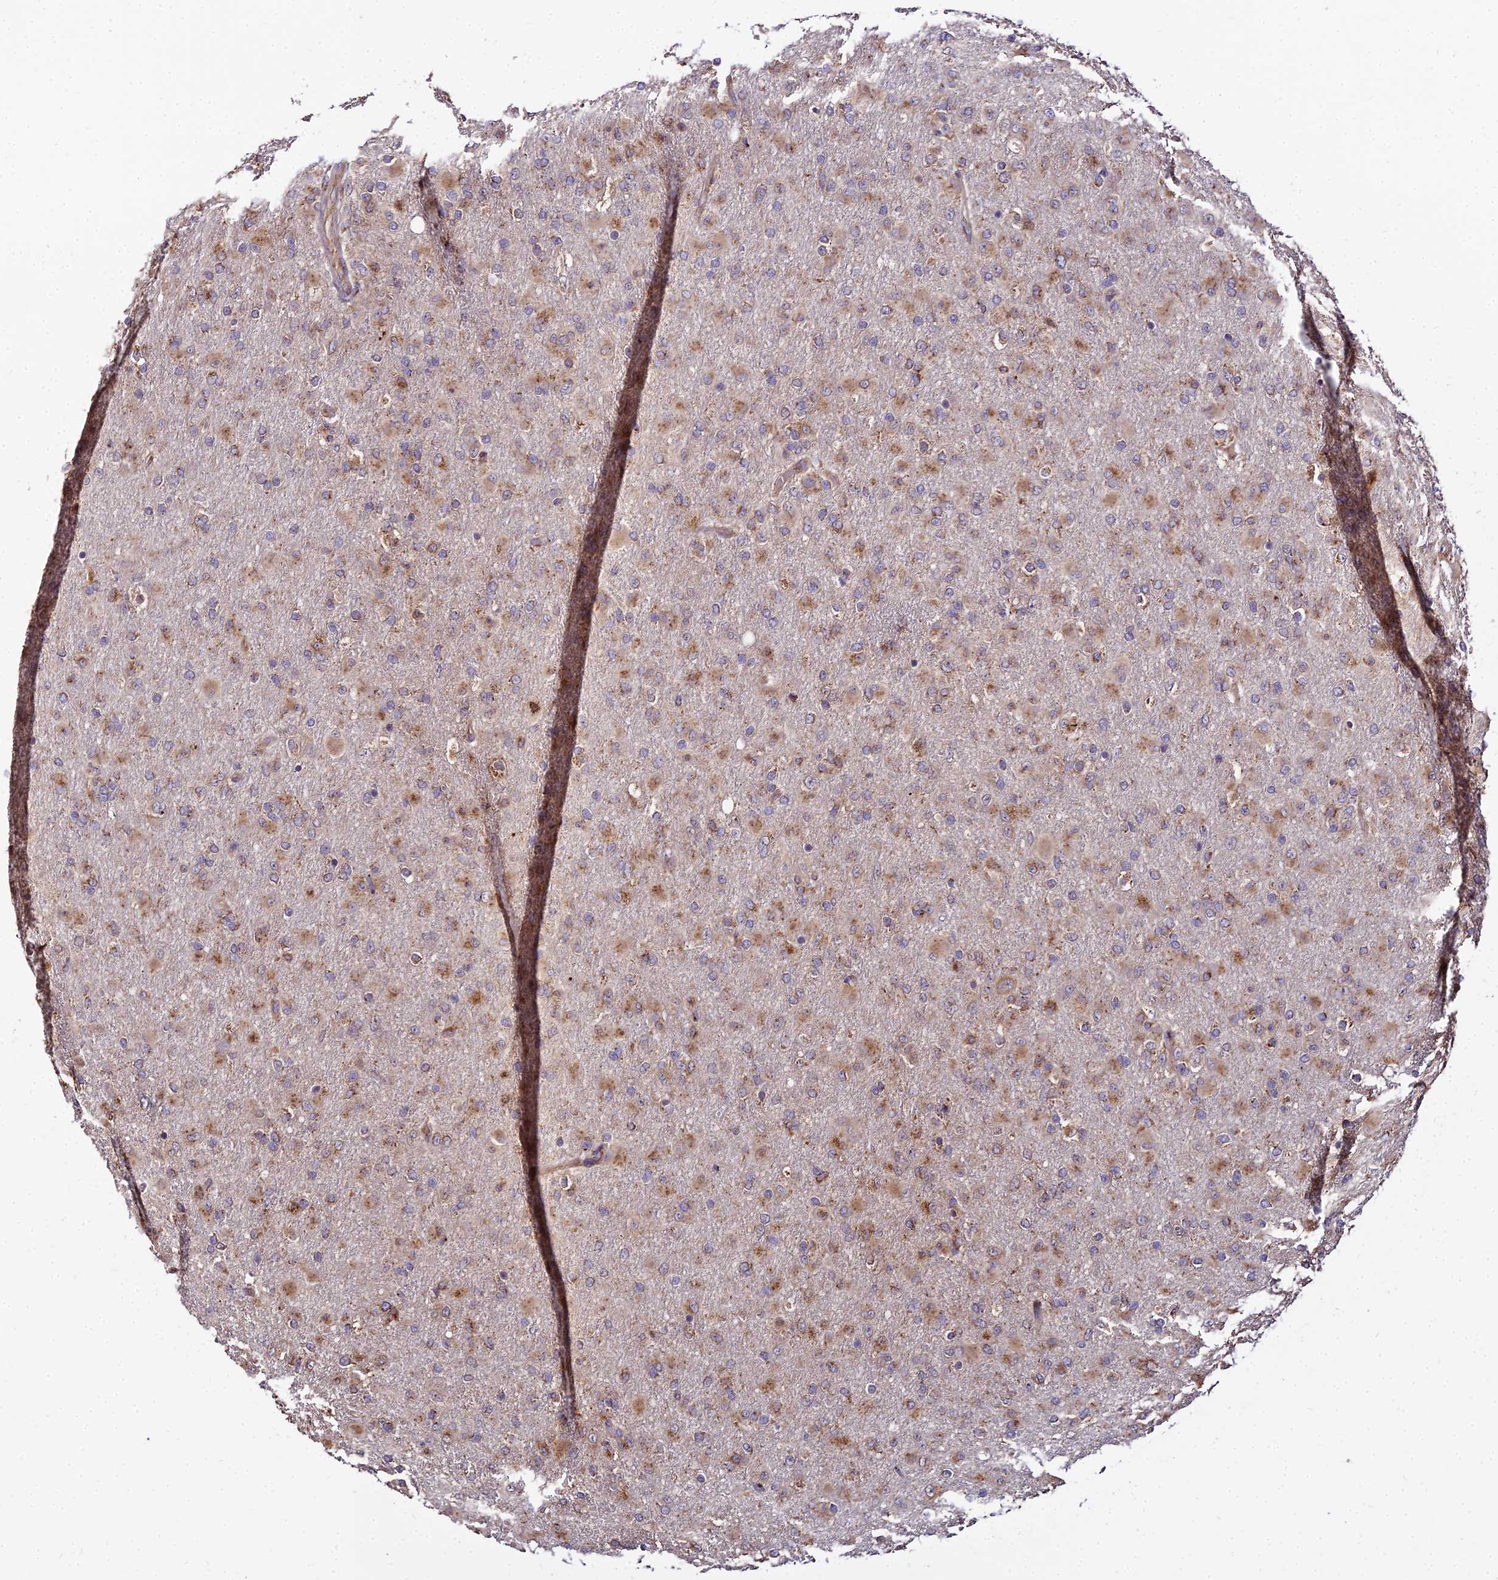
{"staining": {"intensity": "moderate", "quantity": "25%-75%", "location": "cytoplasmic/membranous"}, "tissue": "glioma", "cell_type": "Tumor cells", "image_type": "cancer", "snomed": [{"axis": "morphology", "description": "Glioma, malignant, Low grade"}, {"axis": "topography", "description": "Brain"}], "caption": "Moderate cytoplasmic/membranous staining for a protein is identified in about 25%-75% of tumor cells of malignant low-grade glioma using immunohistochemistry (IHC).", "gene": "PEX19", "patient": {"sex": "male", "age": 65}}